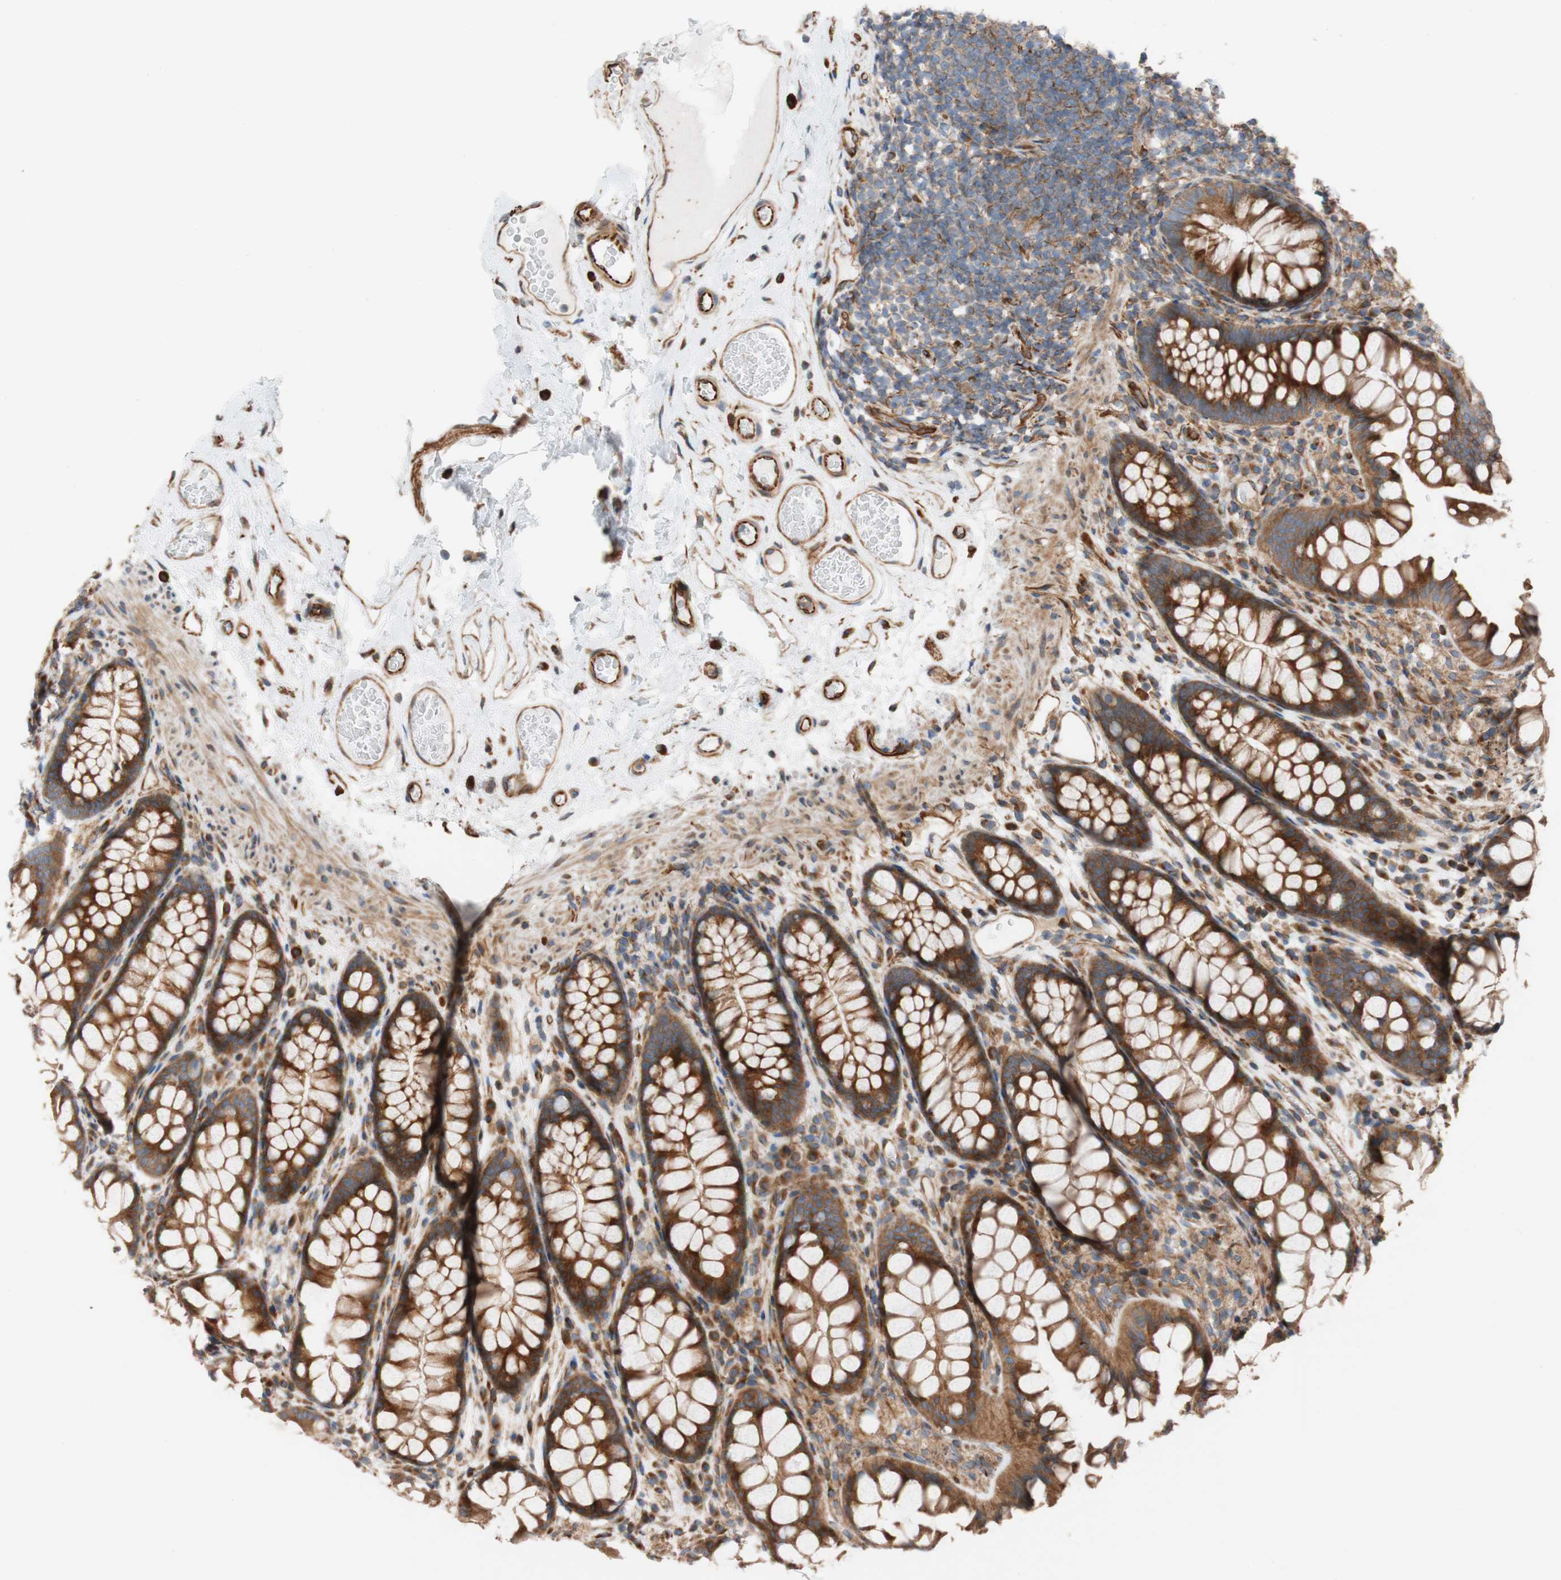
{"staining": {"intensity": "strong", "quantity": ">75%", "location": "cytoplasmic/membranous"}, "tissue": "colon", "cell_type": "Endothelial cells", "image_type": "normal", "snomed": [{"axis": "morphology", "description": "Normal tissue, NOS"}, {"axis": "topography", "description": "Colon"}], "caption": "Colon stained with IHC demonstrates strong cytoplasmic/membranous staining in about >75% of endothelial cells. The staining was performed using DAB (3,3'-diaminobenzidine) to visualize the protein expression in brown, while the nuclei were stained in blue with hematoxylin (Magnification: 20x).", "gene": "C1orf43", "patient": {"sex": "female", "age": 55}}